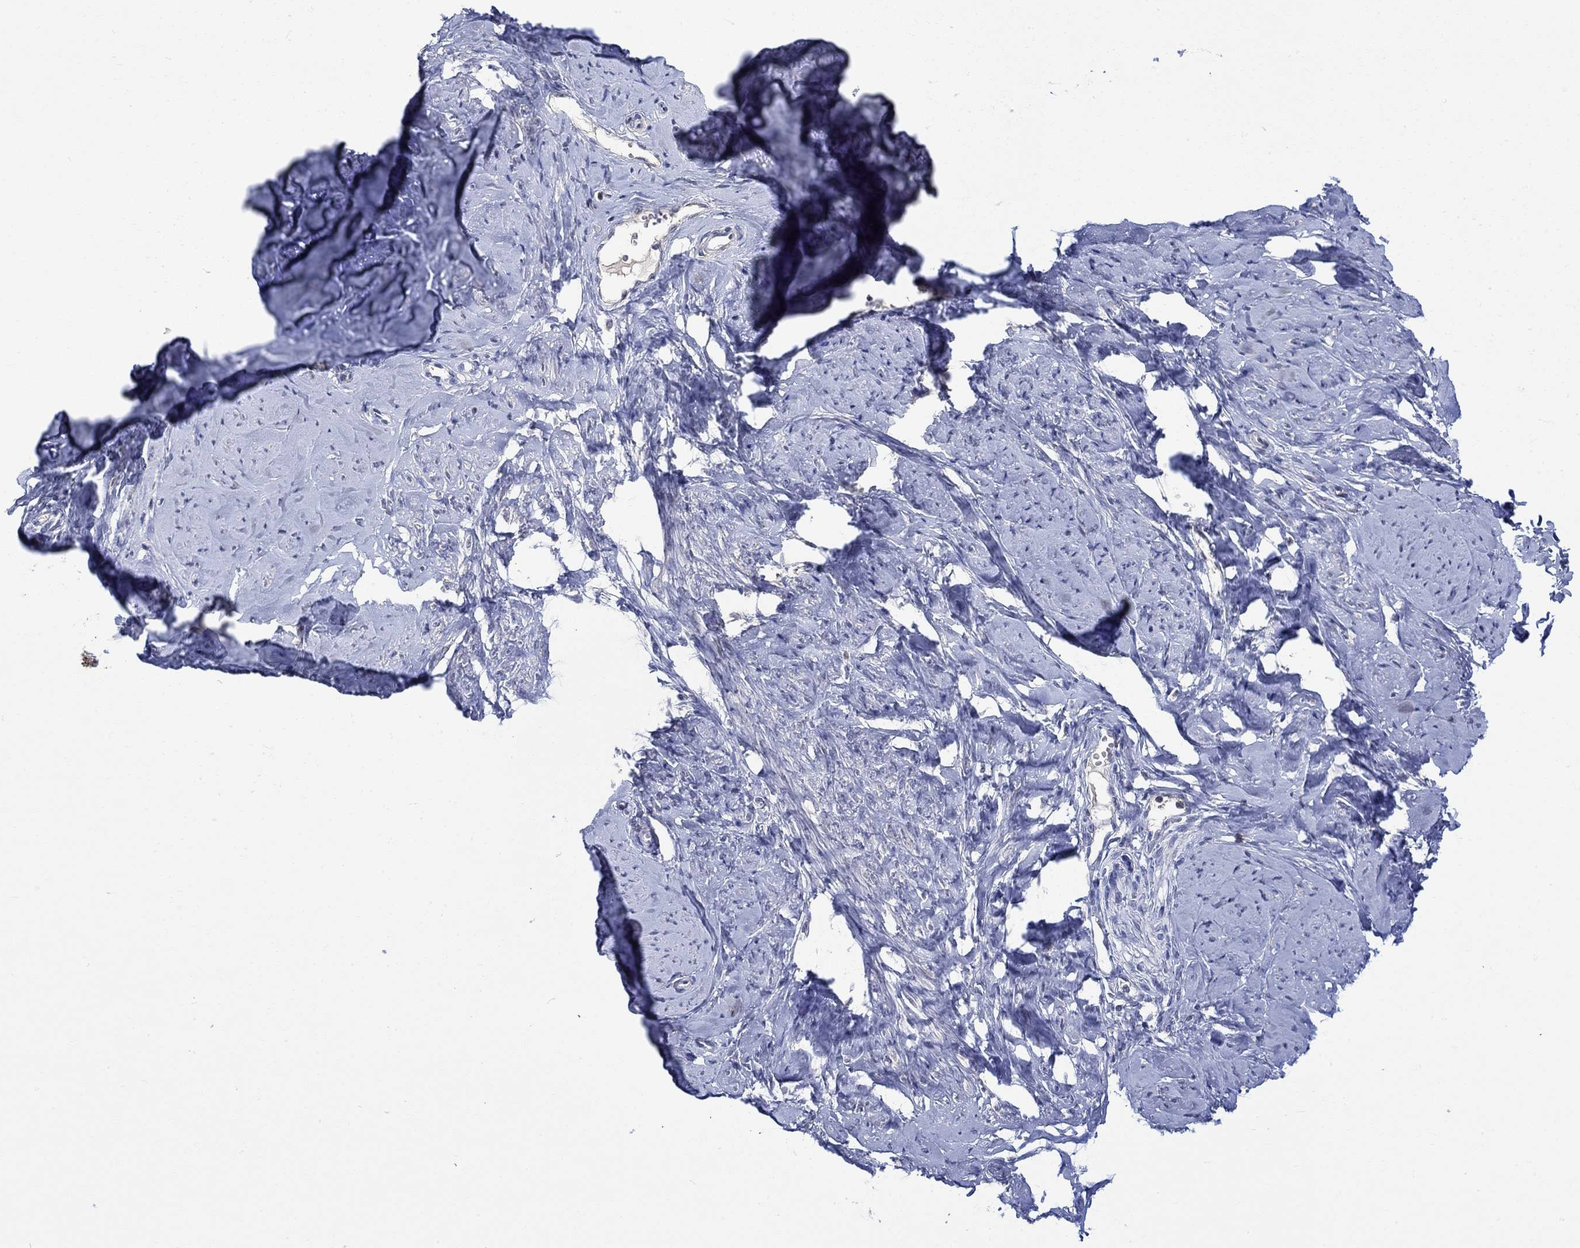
{"staining": {"intensity": "weak", "quantity": "<25%", "location": "cytoplasmic/membranous"}, "tissue": "smooth muscle", "cell_type": "Smooth muscle cells", "image_type": "normal", "snomed": [{"axis": "morphology", "description": "Normal tissue, NOS"}, {"axis": "topography", "description": "Smooth muscle"}], "caption": "Photomicrograph shows no significant protein expression in smooth muscle cells of benign smooth muscle. The staining is performed using DAB (3,3'-diaminobenzidine) brown chromogen with nuclei counter-stained in using hematoxylin.", "gene": "WASF1", "patient": {"sex": "female", "age": 48}}